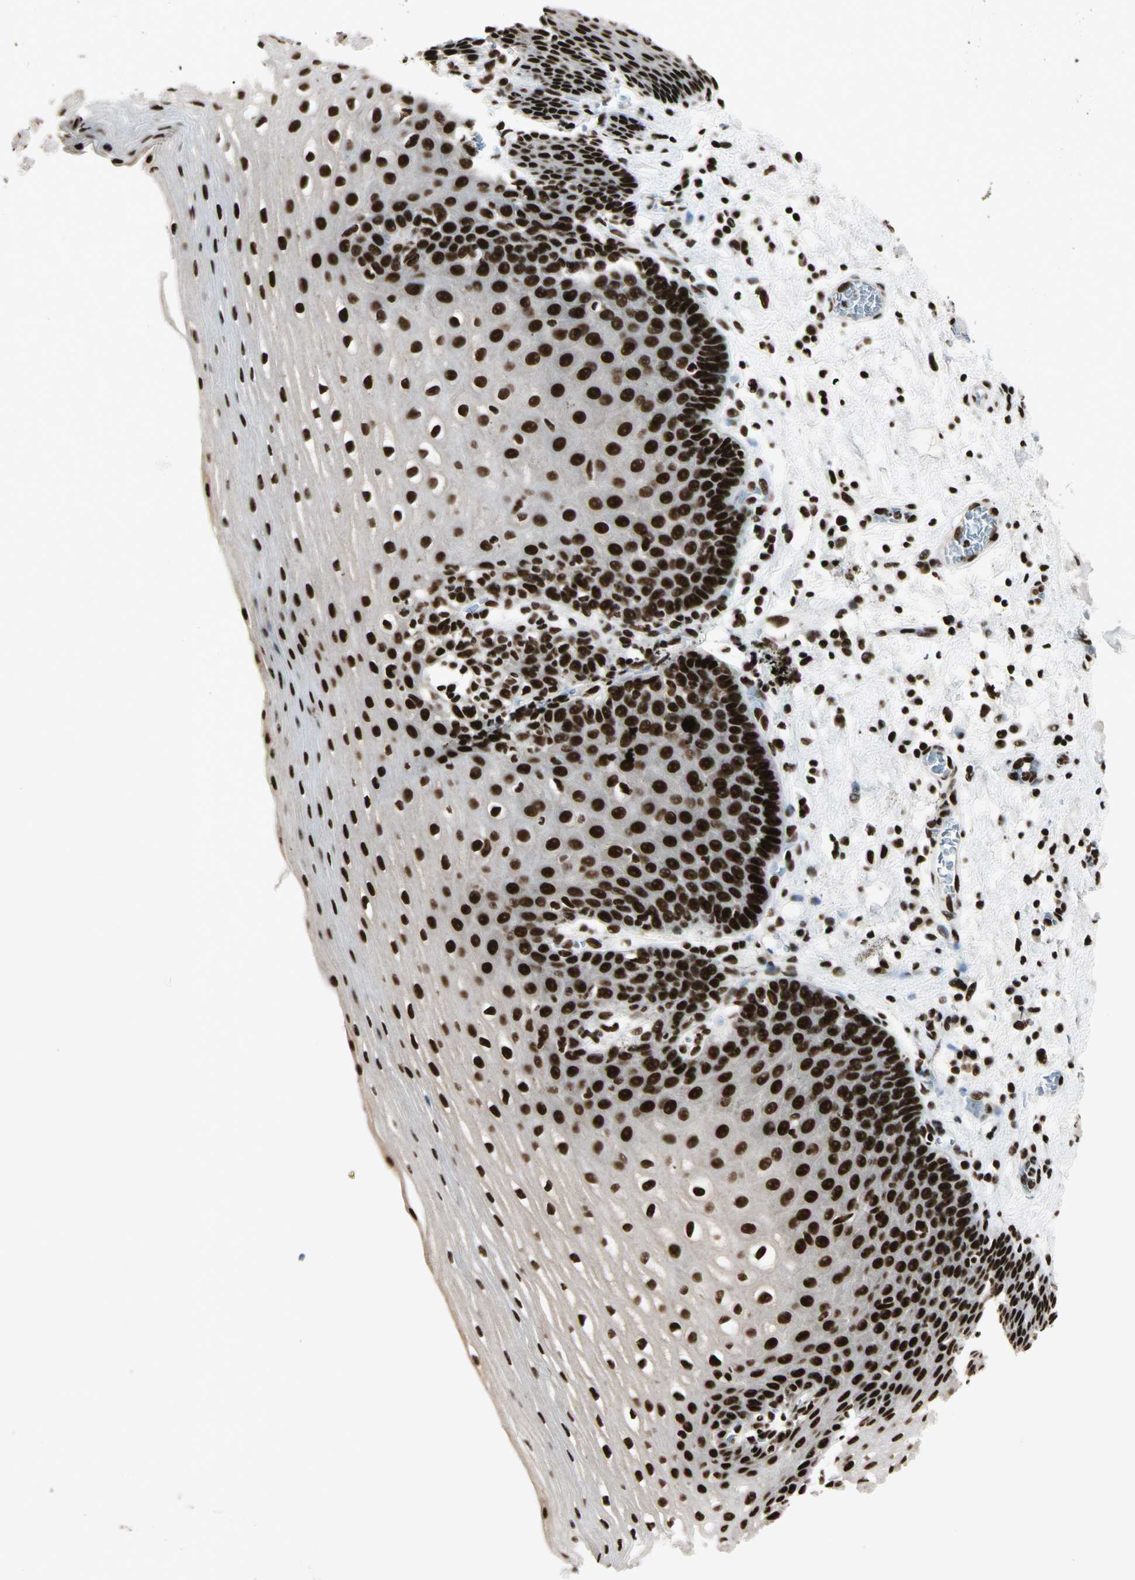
{"staining": {"intensity": "strong", "quantity": ">75%", "location": "nuclear"}, "tissue": "esophagus", "cell_type": "Squamous epithelial cells", "image_type": "normal", "snomed": [{"axis": "morphology", "description": "Normal tissue, NOS"}, {"axis": "topography", "description": "Esophagus"}], "caption": "Protein expression analysis of unremarkable human esophagus reveals strong nuclear expression in approximately >75% of squamous epithelial cells. (DAB (3,3'-diaminobenzidine) IHC with brightfield microscopy, high magnification).", "gene": "CCAR1", "patient": {"sex": "male", "age": 48}}